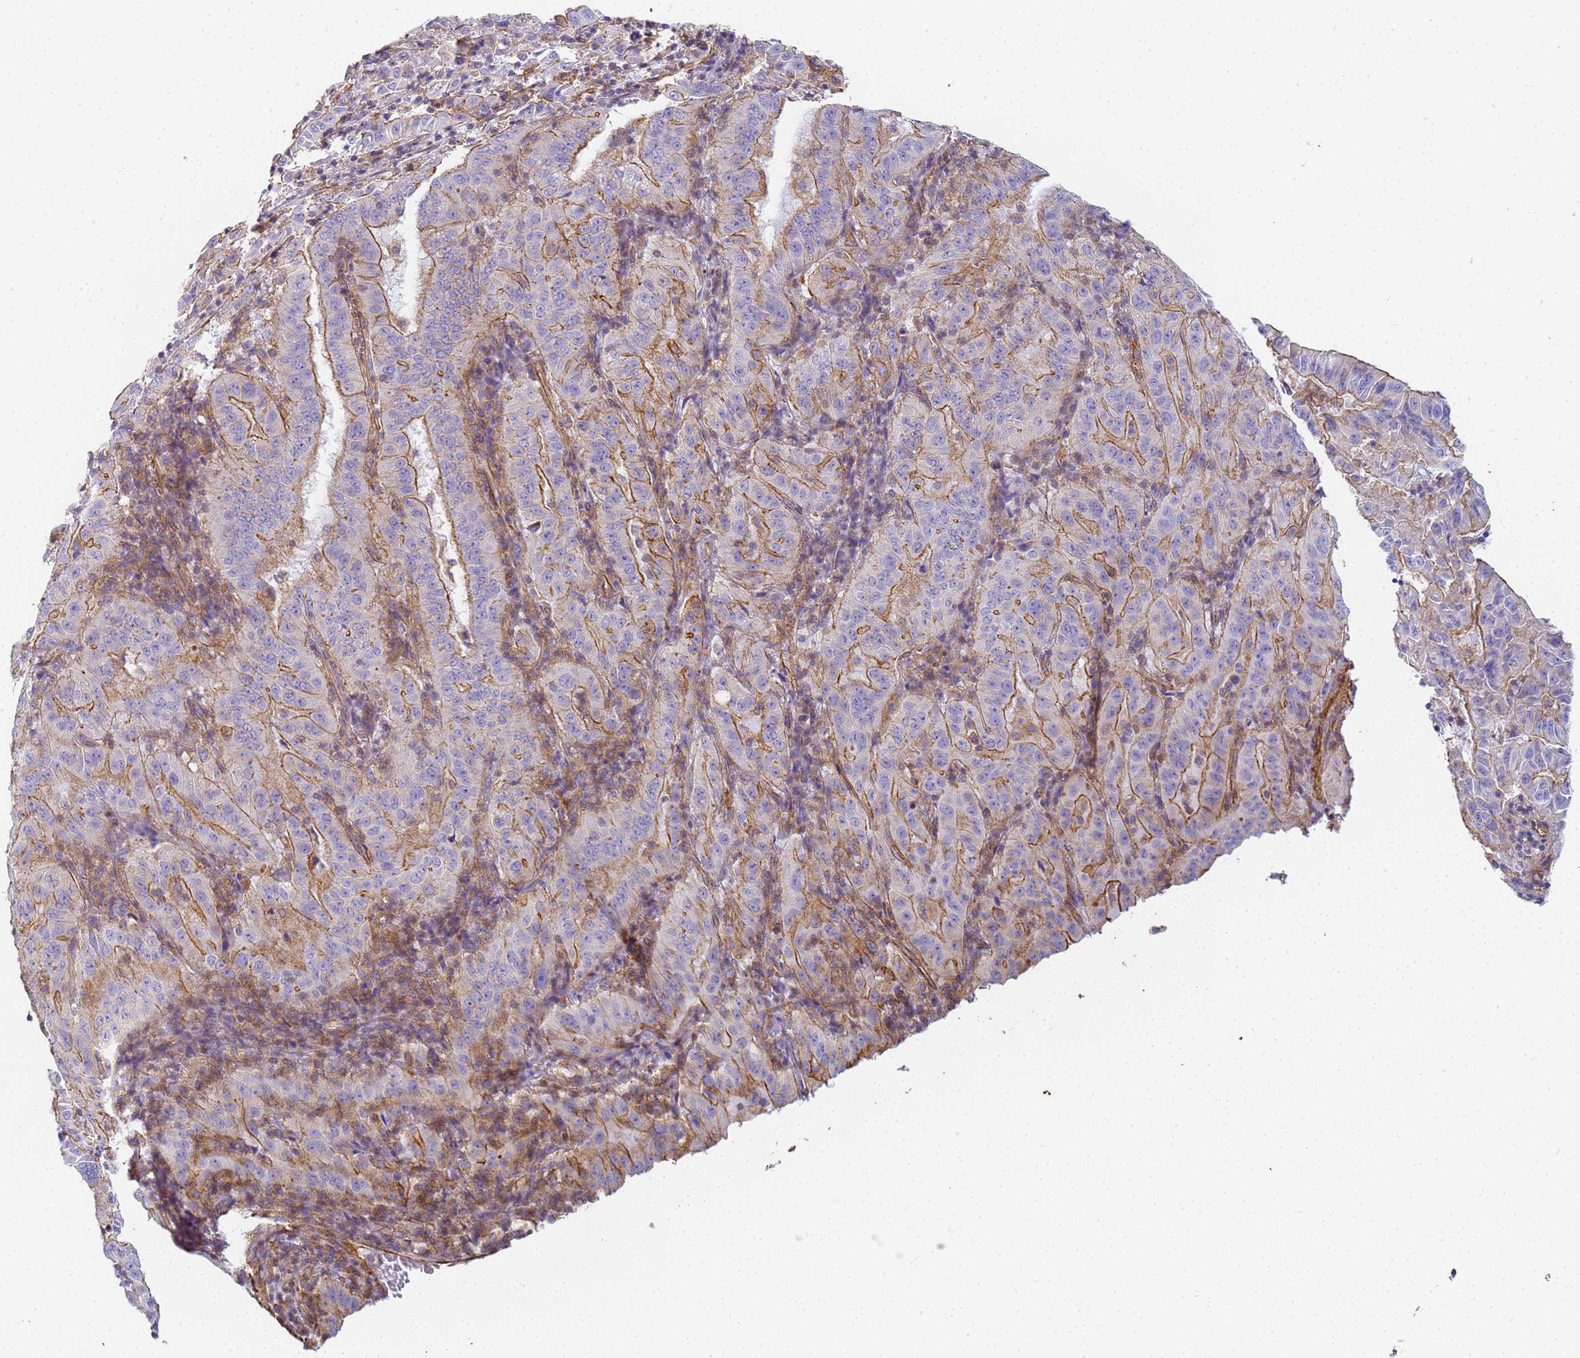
{"staining": {"intensity": "moderate", "quantity": "25%-75%", "location": "cytoplasmic/membranous"}, "tissue": "pancreatic cancer", "cell_type": "Tumor cells", "image_type": "cancer", "snomed": [{"axis": "morphology", "description": "Adenocarcinoma, NOS"}, {"axis": "topography", "description": "Pancreas"}], "caption": "Immunohistochemical staining of adenocarcinoma (pancreatic) demonstrates medium levels of moderate cytoplasmic/membranous expression in about 25%-75% of tumor cells.", "gene": "TPM1", "patient": {"sex": "male", "age": 63}}